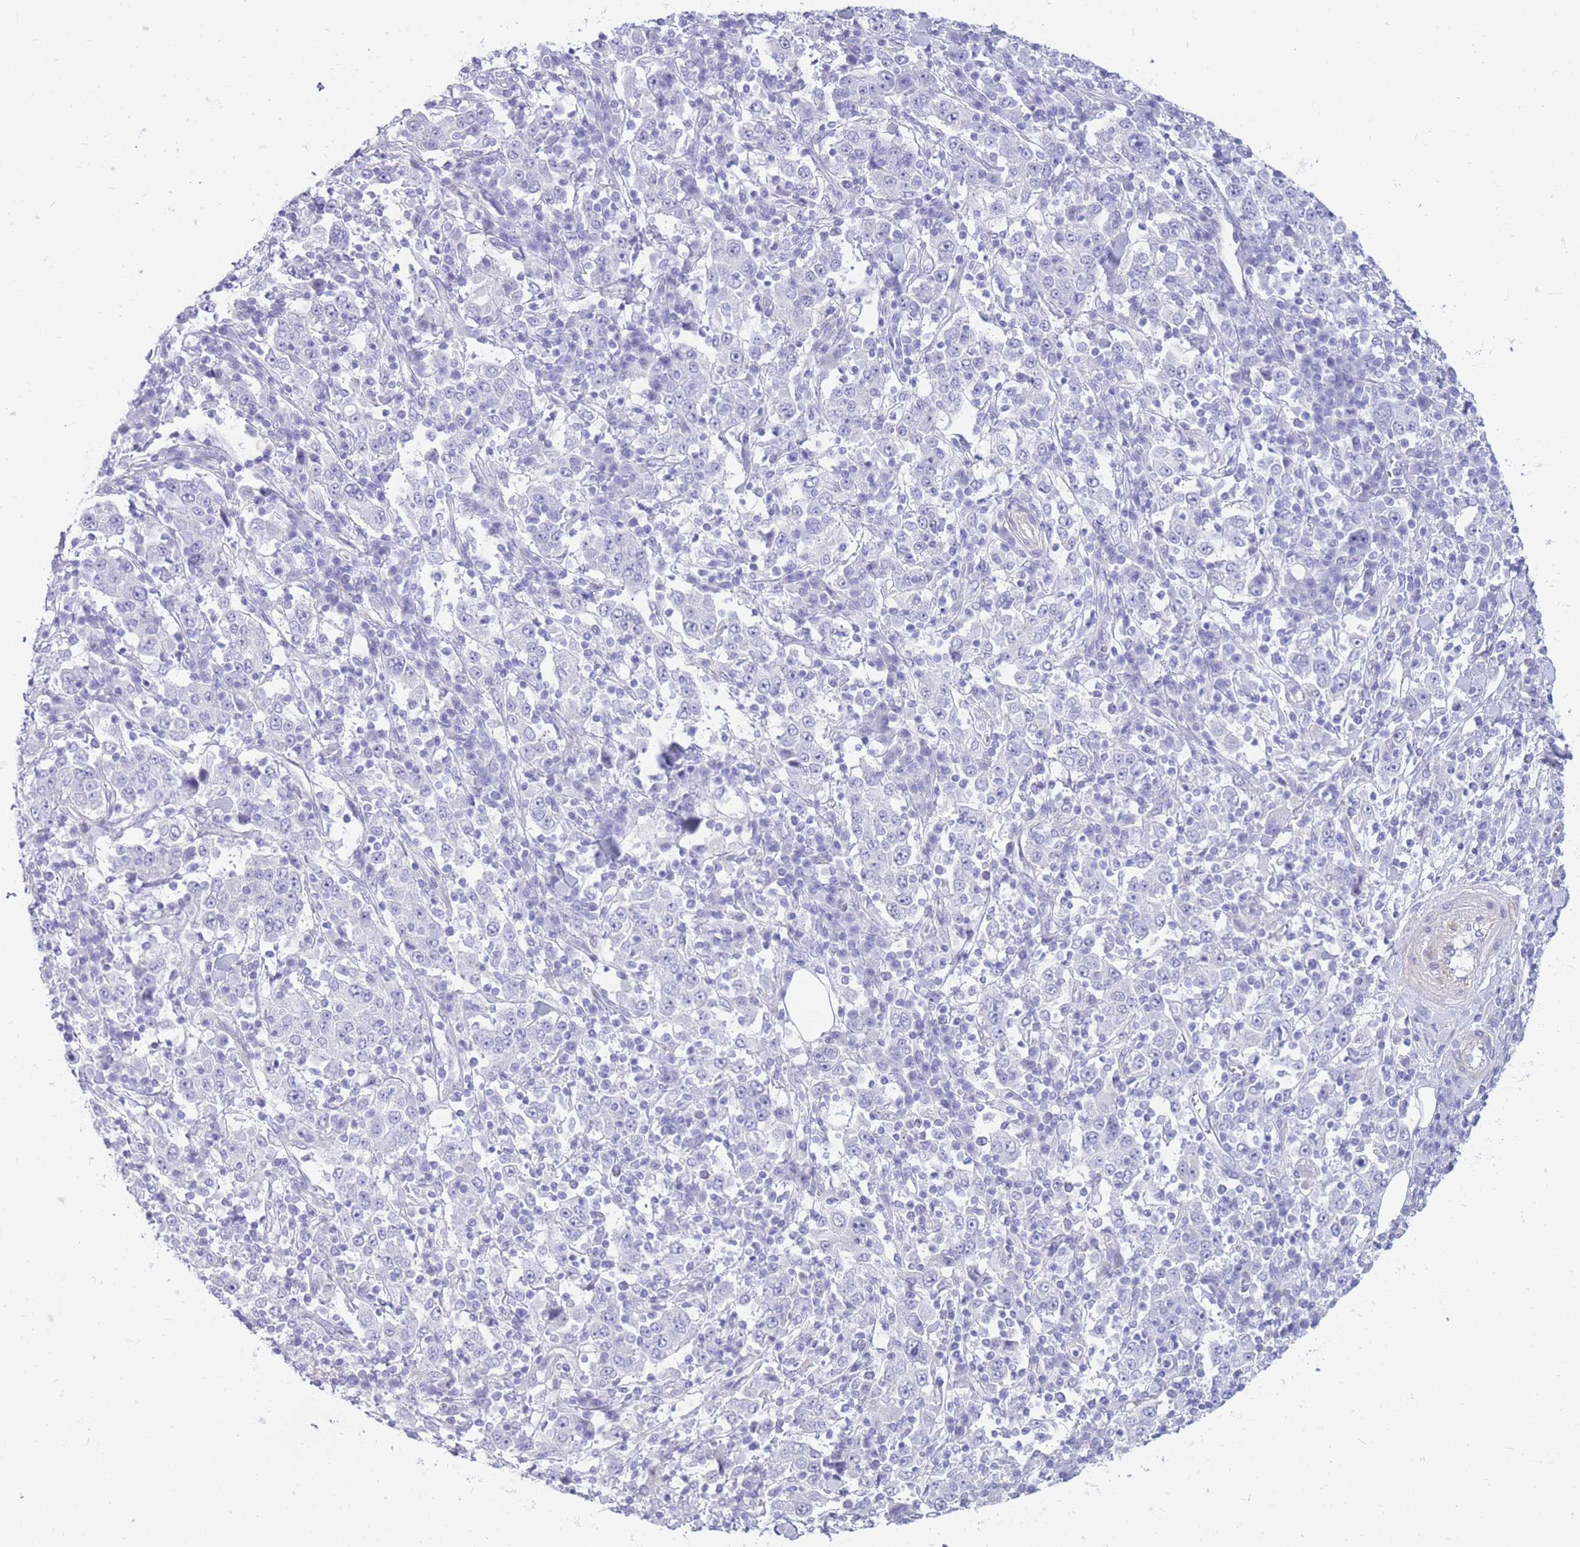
{"staining": {"intensity": "negative", "quantity": "none", "location": "none"}, "tissue": "stomach cancer", "cell_type": "Tumor cells", "image_type": "cancer", "snomed": [{"axis": "morphology", "description": "Normal tissue, NOS"}, {"axis": "morphology", "description": "Adenocarcinoma, NOS"}, {"axis": "topography", "description": "Stomach, upper"}, {"axis": "topography", "description": "Stomach"}], "caption": "Immunohistochemistry histopathology image of stomach cancer stained for a protein (brown), which displays no staining in tumor cells.", "gene": "MTSS2", "patient": {"sex": "male", "age": 59}}